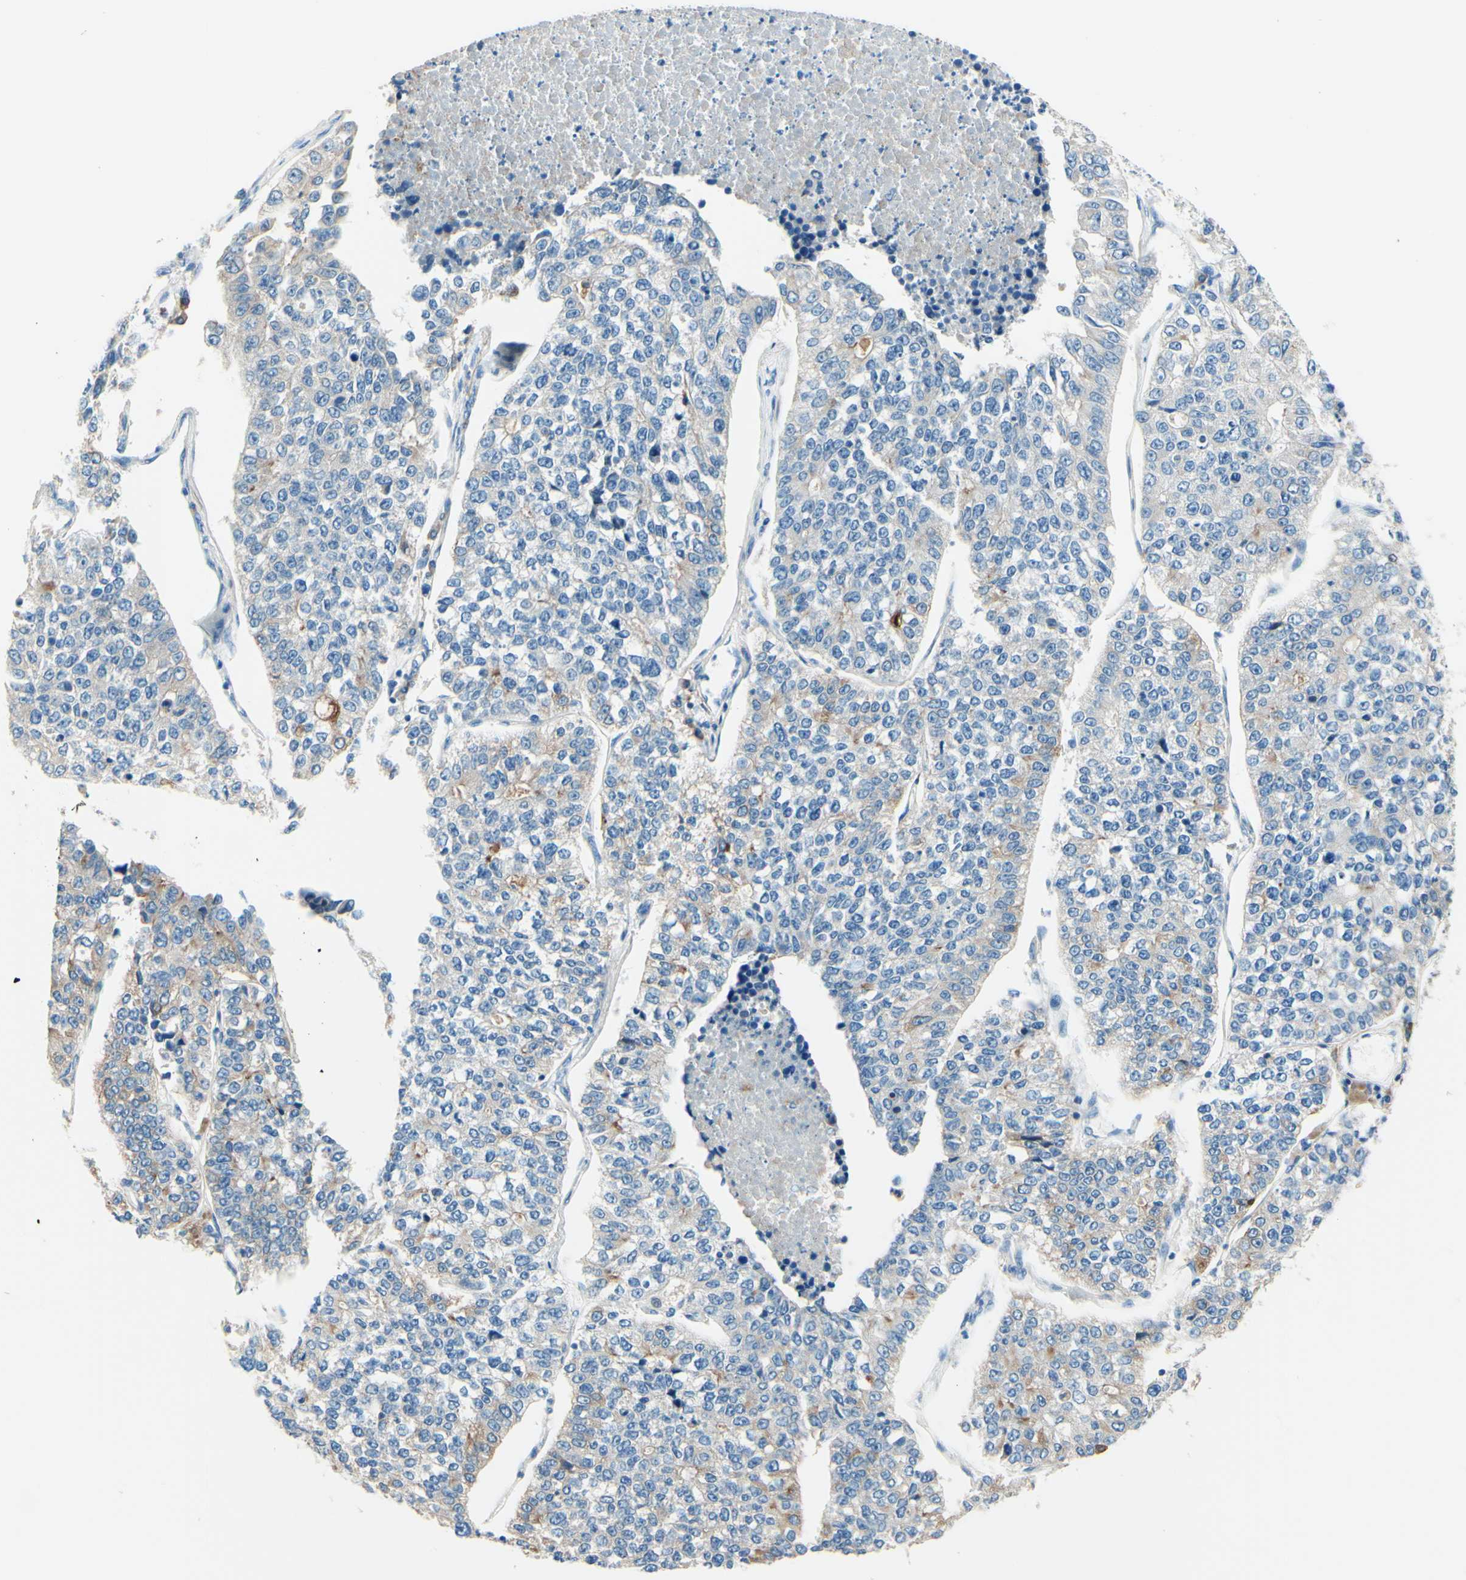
{"staining": {"intensity": "weak", "quantity": "<25%", "location": "cytoplasmic/membranous"}, "tissue": "lung cancer", "cell_type": "Tumor cells", "image_type": "cancer", "snomed": [{"axis": "morphology", "description": "Adenocarcinoma, NOS"}, {"axis": "topography", "description": "Lung"}], "caption": "Tumor cells are negative for protein expression in human lung adenocarcinoma.", "gene": "PASD1", "patient": {"sex": "male", "age": 49}}